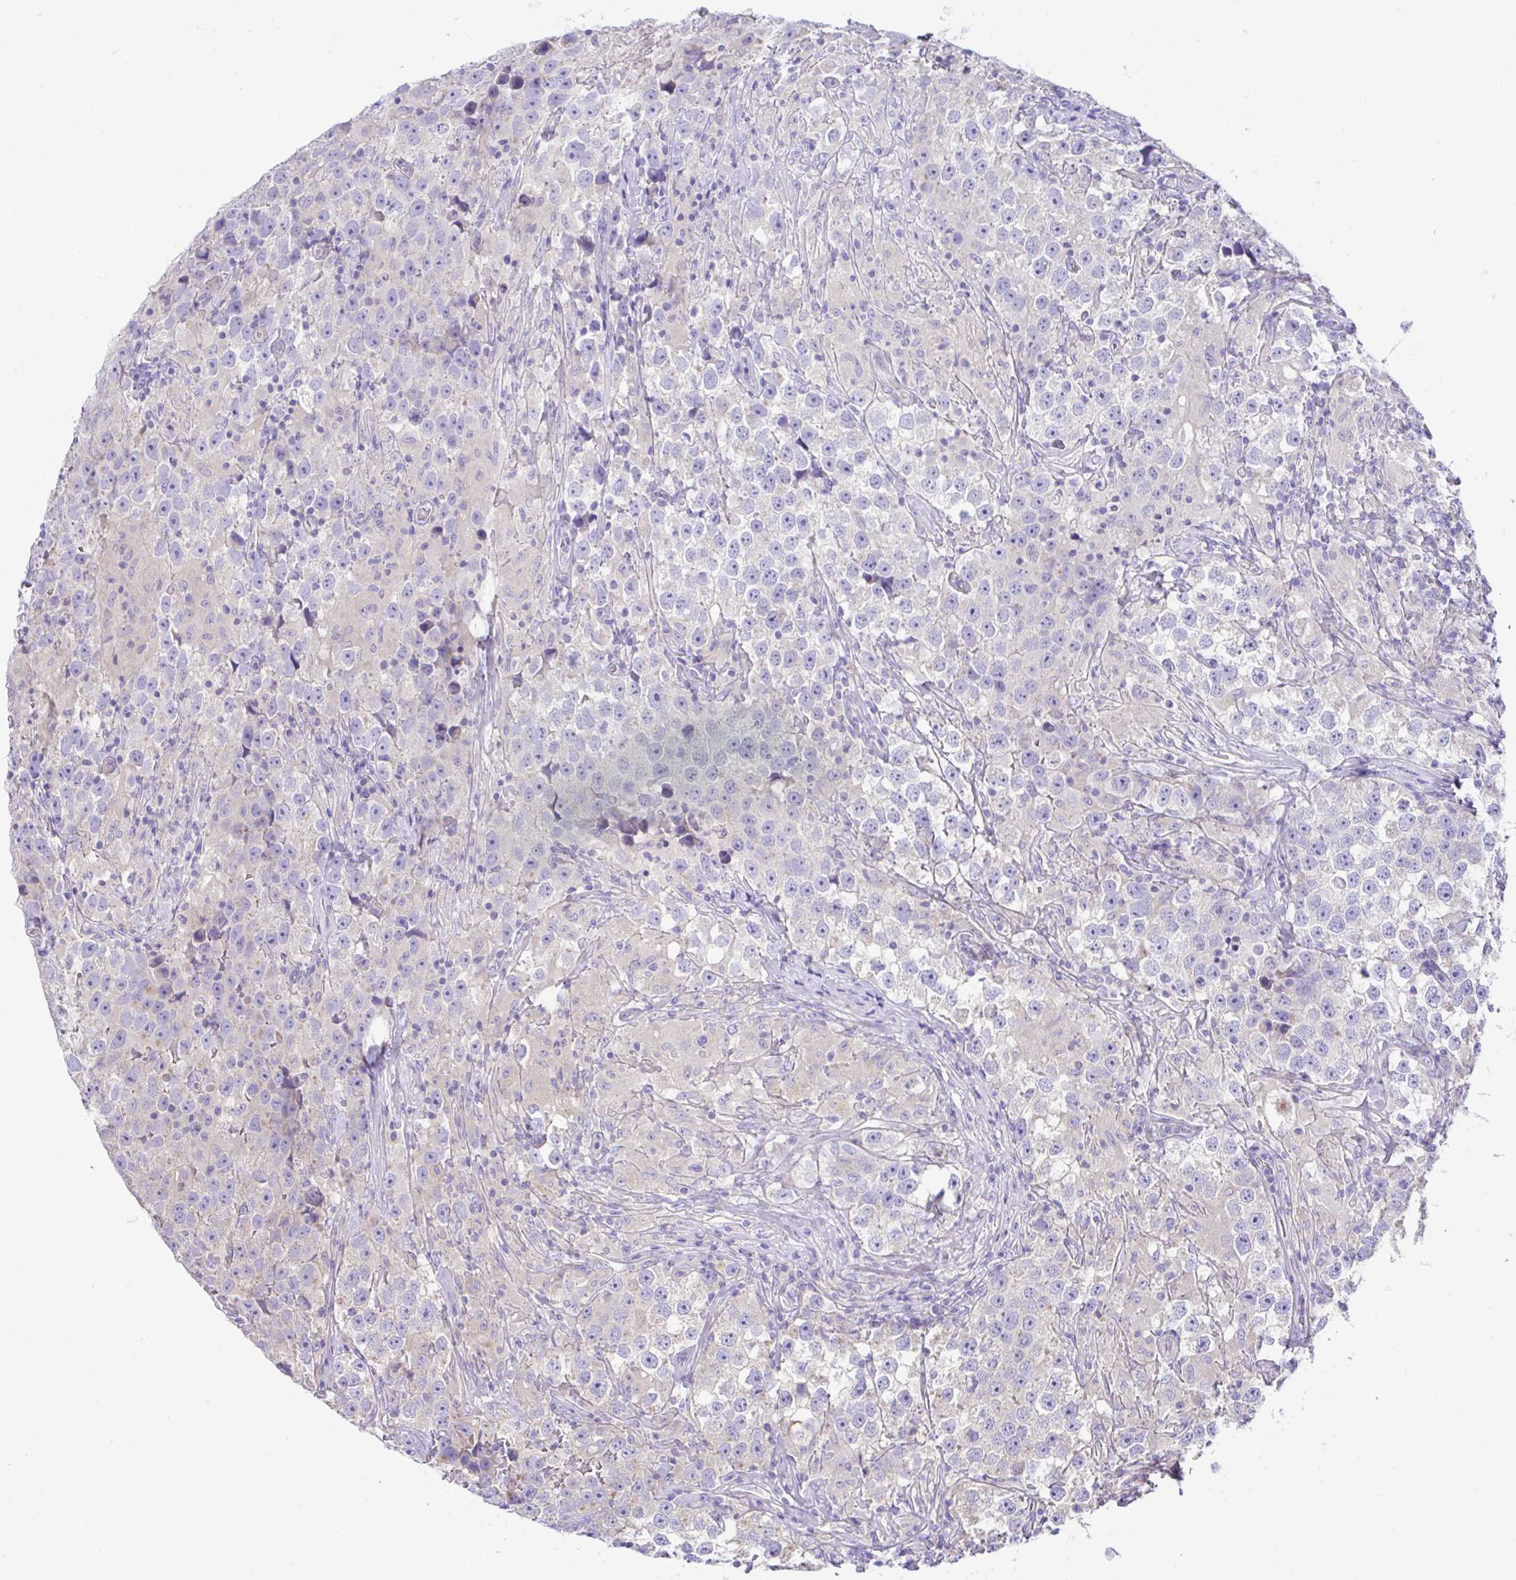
{"staining": {"intensity": "negative", "quantity": "none", "location": "none"}, "tissue": "testis cancer", "cell_type": "Tumor cells", "image_type": "cancer", "snomed": [{"axis": "morphology", "description": "Seminoma, NOS"}, {"axis": "topography", "description": "Testis"}], "caption": "Tumor cells are negative for protein expression in human testis cancer. (DAB (3,3'-diaminobenzidine) immunohistochemistry (IHC) visualized using brightfield microscopy, high magnification).", "gene": "OR4P4", "patient": {"sex": "male", "age": 46}}